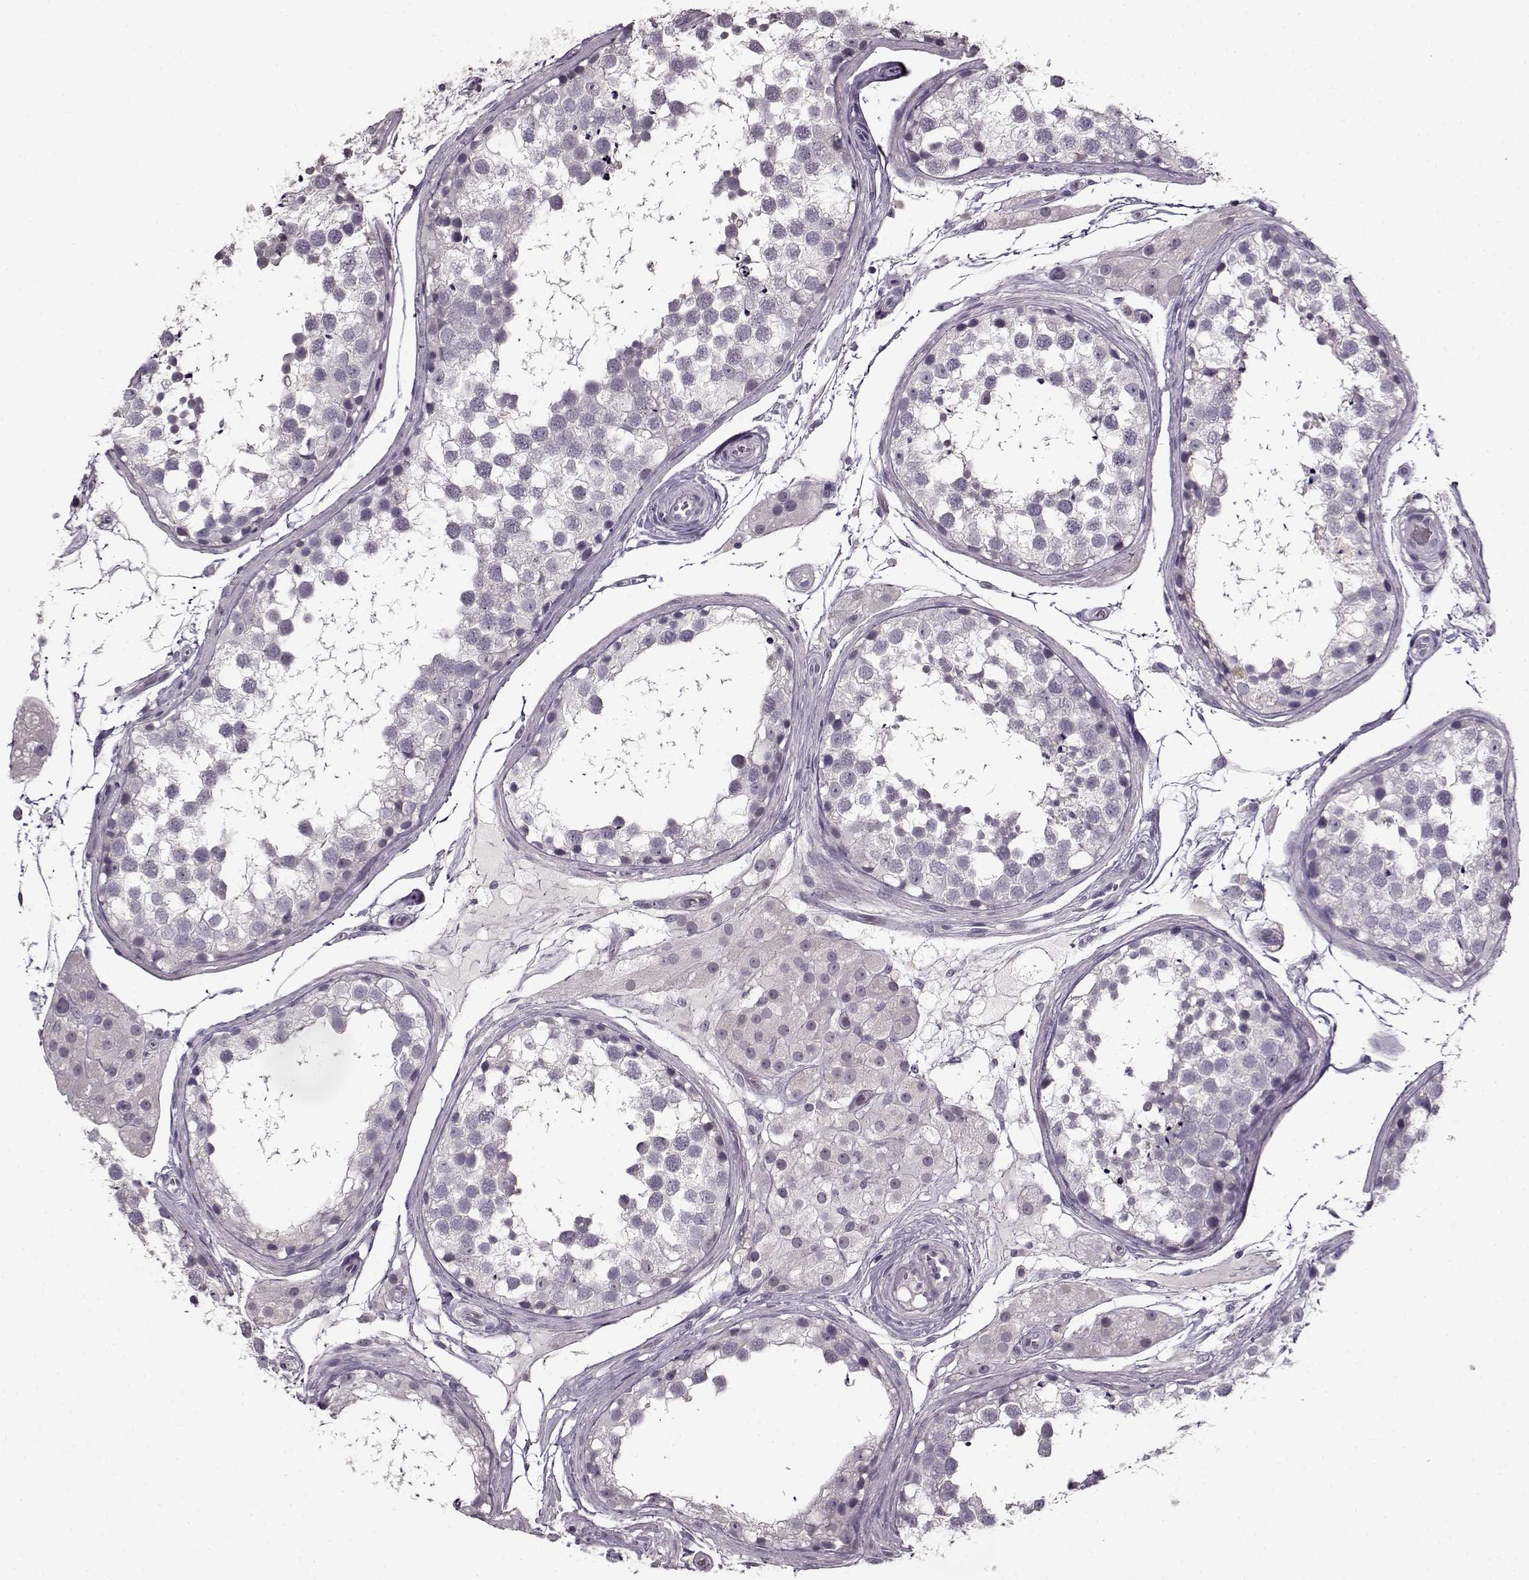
{"staining": {"intensity": "negative", "quantity": "none", "location": "none"}, "tissue": "testis", "cell_type": "Cells in seminiferous ducts", "image_type": "normal", "snomed": [{"axis": "morphology", "description": "Normal tissue, NOS"}, {"axis": "morphology", "description": "Seminoma, NOS"}, {"axis": "topography", "description": "Testis"}], "caption": "IHC histopathology image of unremarkable testis: testis stained with DAB shows no significant protein expression in cells in seminiferous ducts.", "gene": "FSHB", "patient": {"sex": "male", "age": 65}}